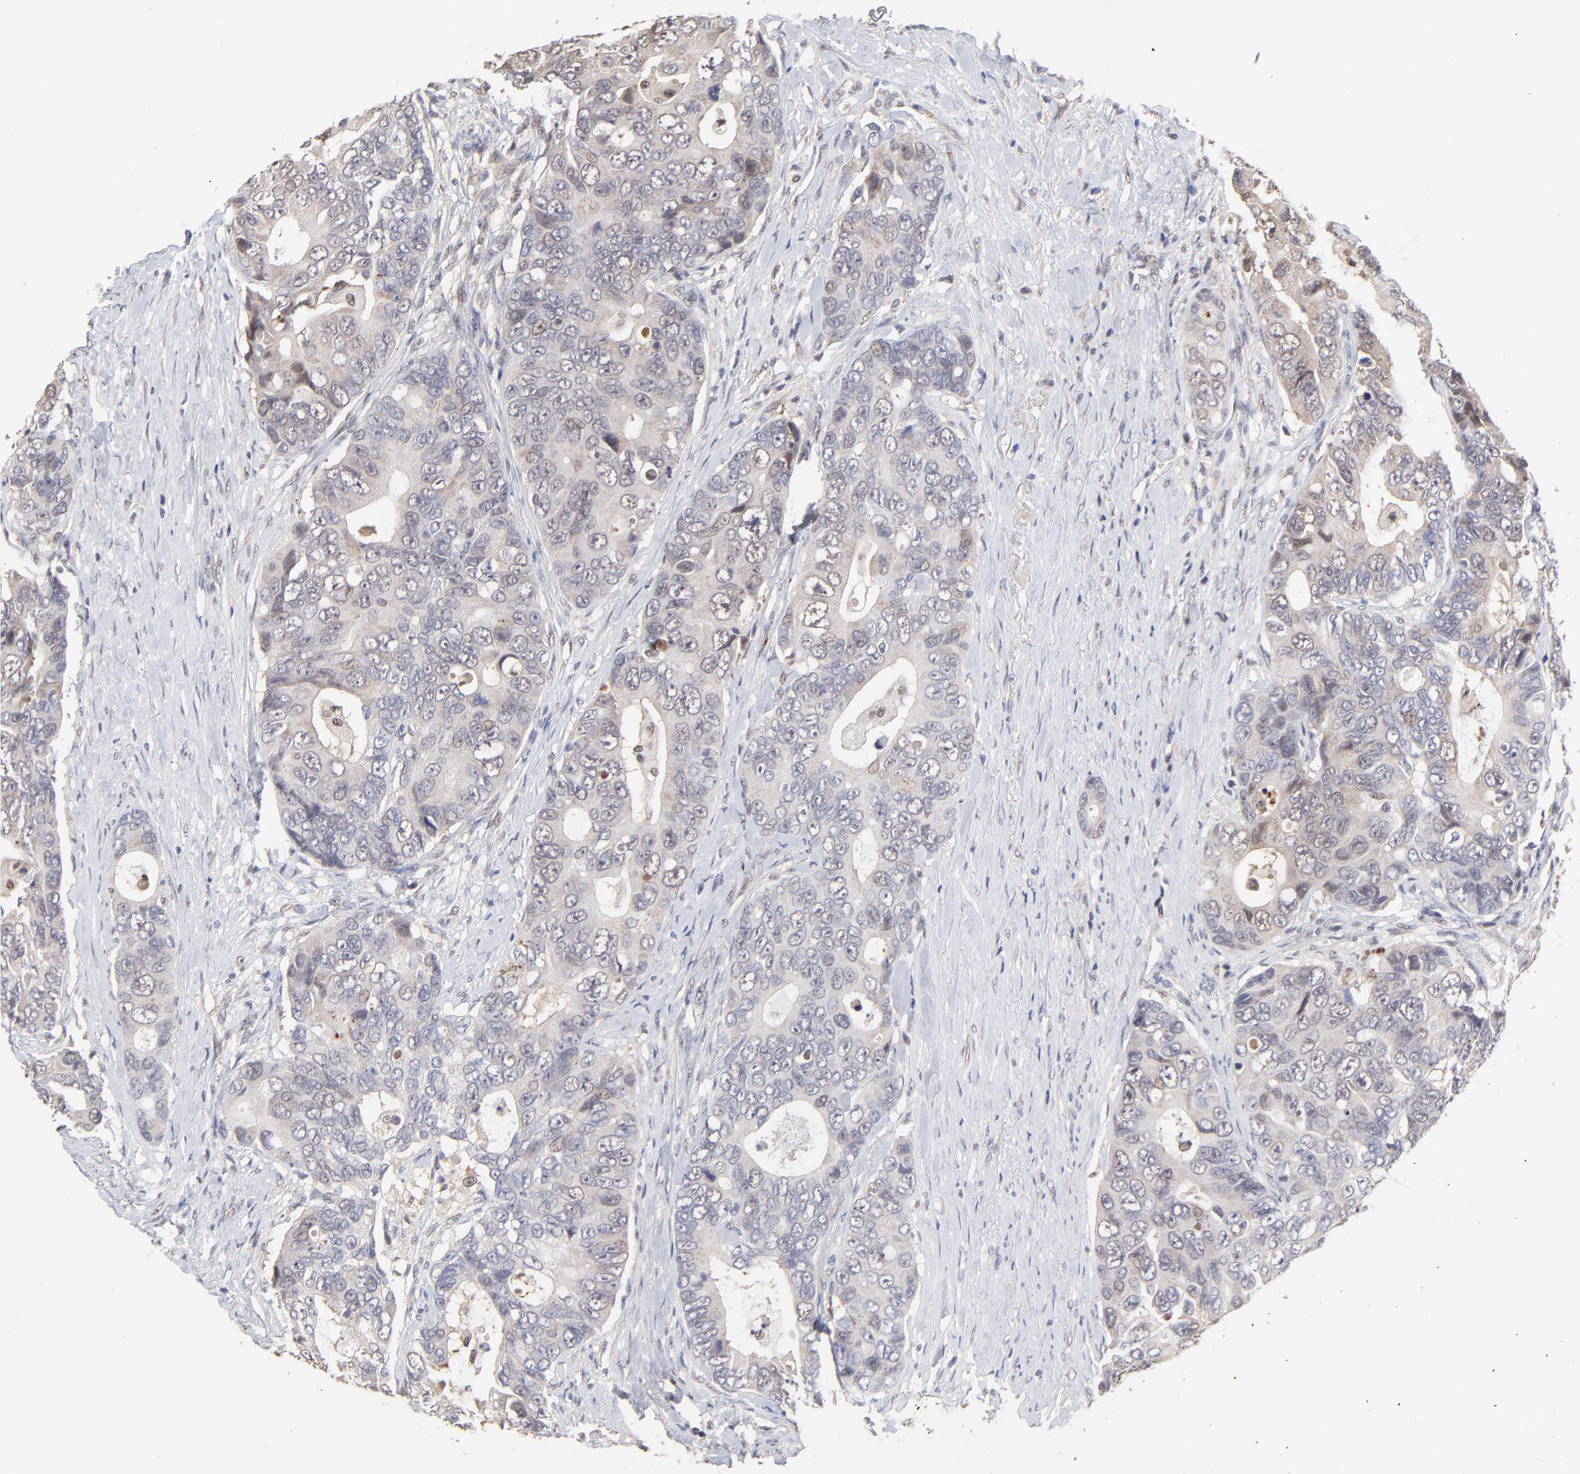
{"staining": {"intensity": "weak", "quantity": "<25%", "location": "cytoplasmic/membranous,nuclear"}, "tissue": "colorectal cancer", "cell_type": "Tumor cells", "image_type": "cancer", "snomed": [{"axis": "morphology", "description": "Adenocarcinoma, NOS"}, {"axis": "topography", "description": "Rectum"}], "caption": "Protein analysis of adenocarcinoma (colorectal) exhibits no significant staining in tumor cells. Nuclei are stained in blue.", "gene": "PSMD14", "patient": {"sex": "female", "age": 67}}